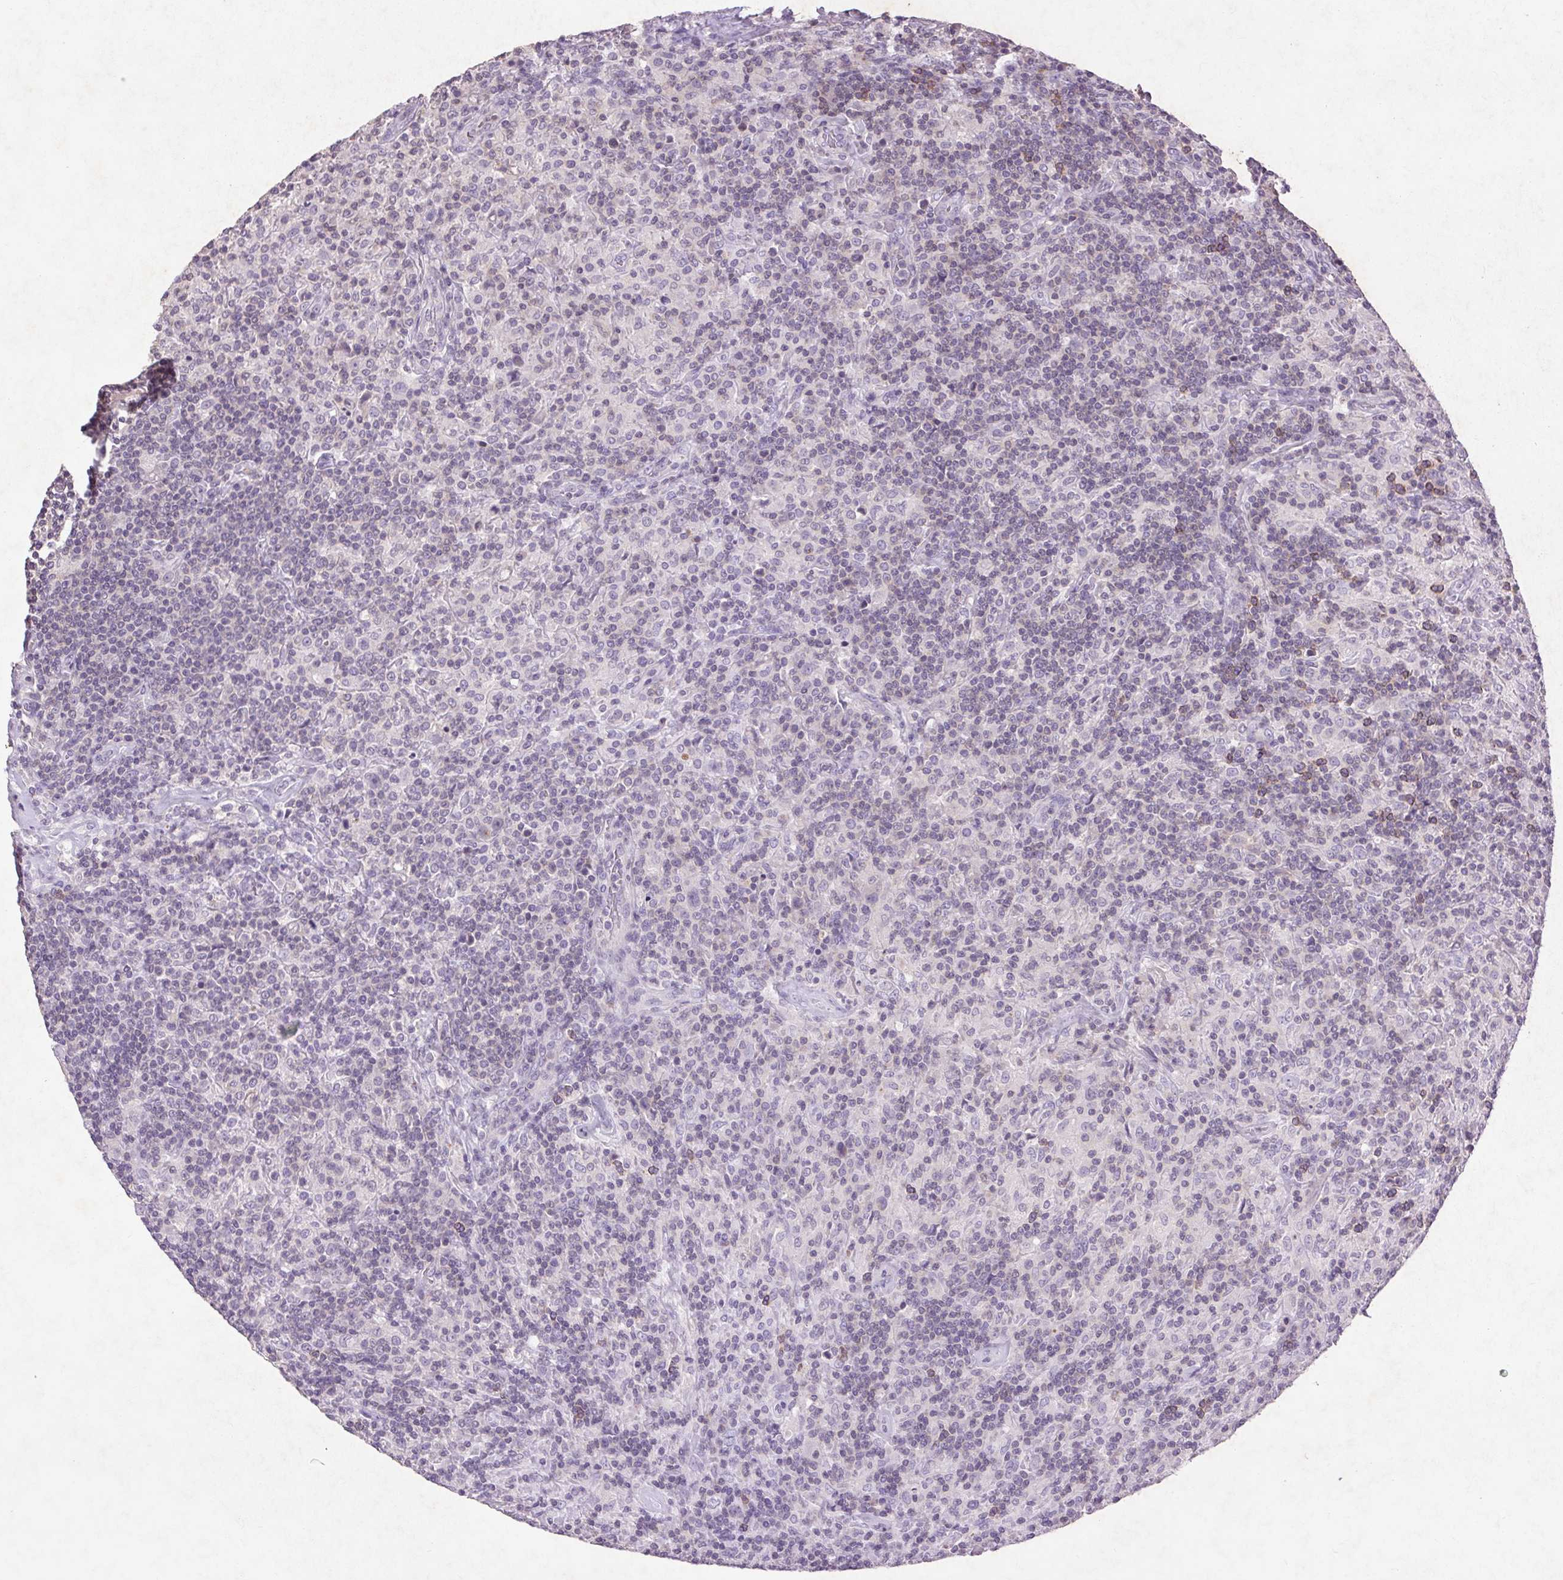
{"staining": {"intensity": "negative", "quantity": "none", "location": "none"}, "tissue": "lymphoma", "cell_type": "Tumor cells", "image_type": "cancer", "snomed": [{"axis": "morphology", "description": "Hodgkin's disease, NOS"}, {"axis": "topography", "description": "Lymph node"}], "caption": "Immunohistochemistry (IHC) photomicrograph of human Hodgkin's disease stained for a protein (brown), which exhibits no positivity in tumor cells.", "gene": "FNDC7", "patient": {"sex": "male", "age": 70}}